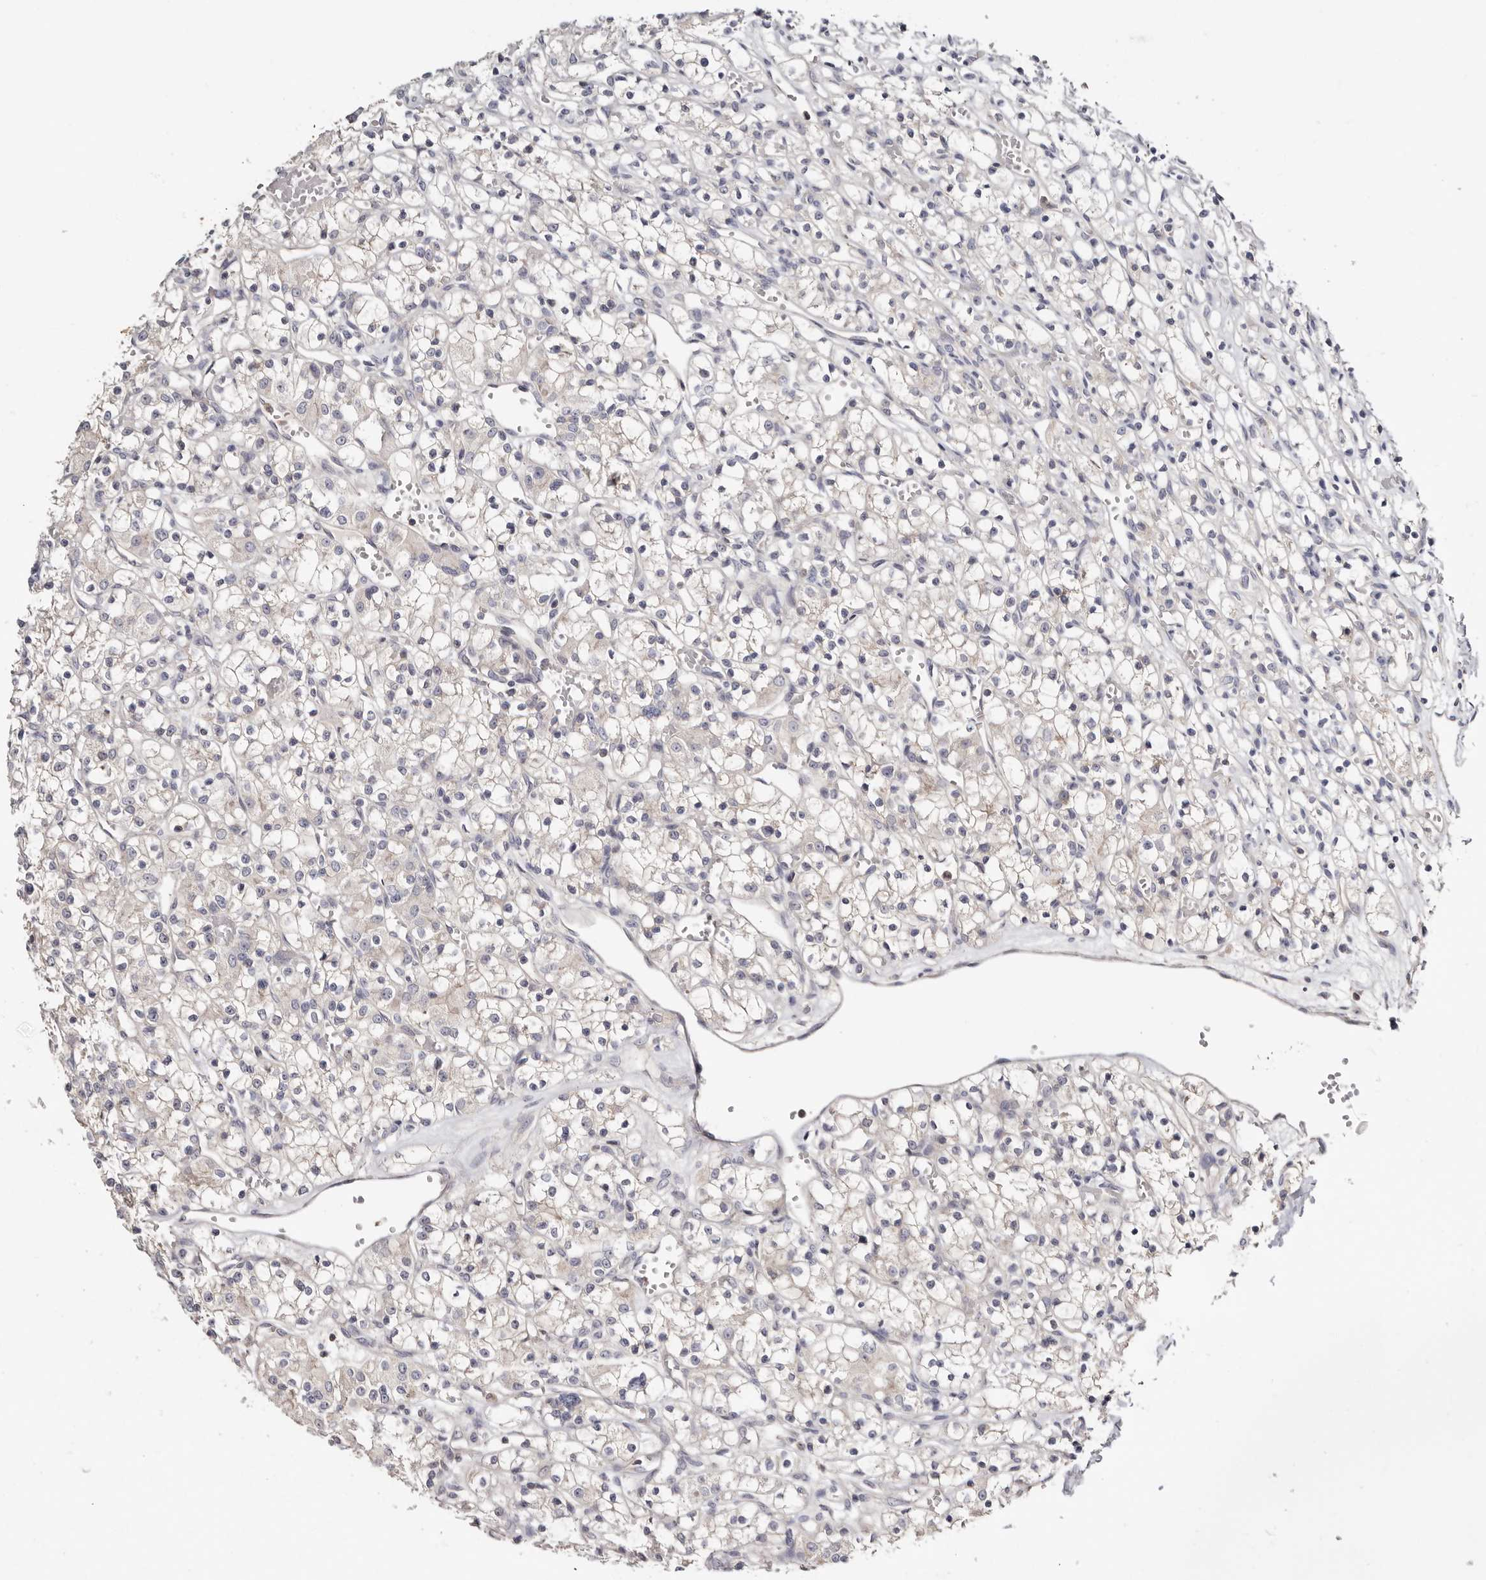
{"staining": {"intensity": "weak", "quantity": "<25%", "location": "cytoplasmic/membranous"}, "tissue": "renal cancer", "cell_type": "Tumor cells", "image_type": "cancer", "snomed": [{"axis": "morphology", "description": "Adenocarcinoma, NOS"}, {"axis": "topography", "description": "Kidney"}], "caption": "Immunohistochemistry (IHC) of renal cancer displays no expression in tumor cells.", "gene": "S100A14", "patient": {"sex": "female", "age": 59}}